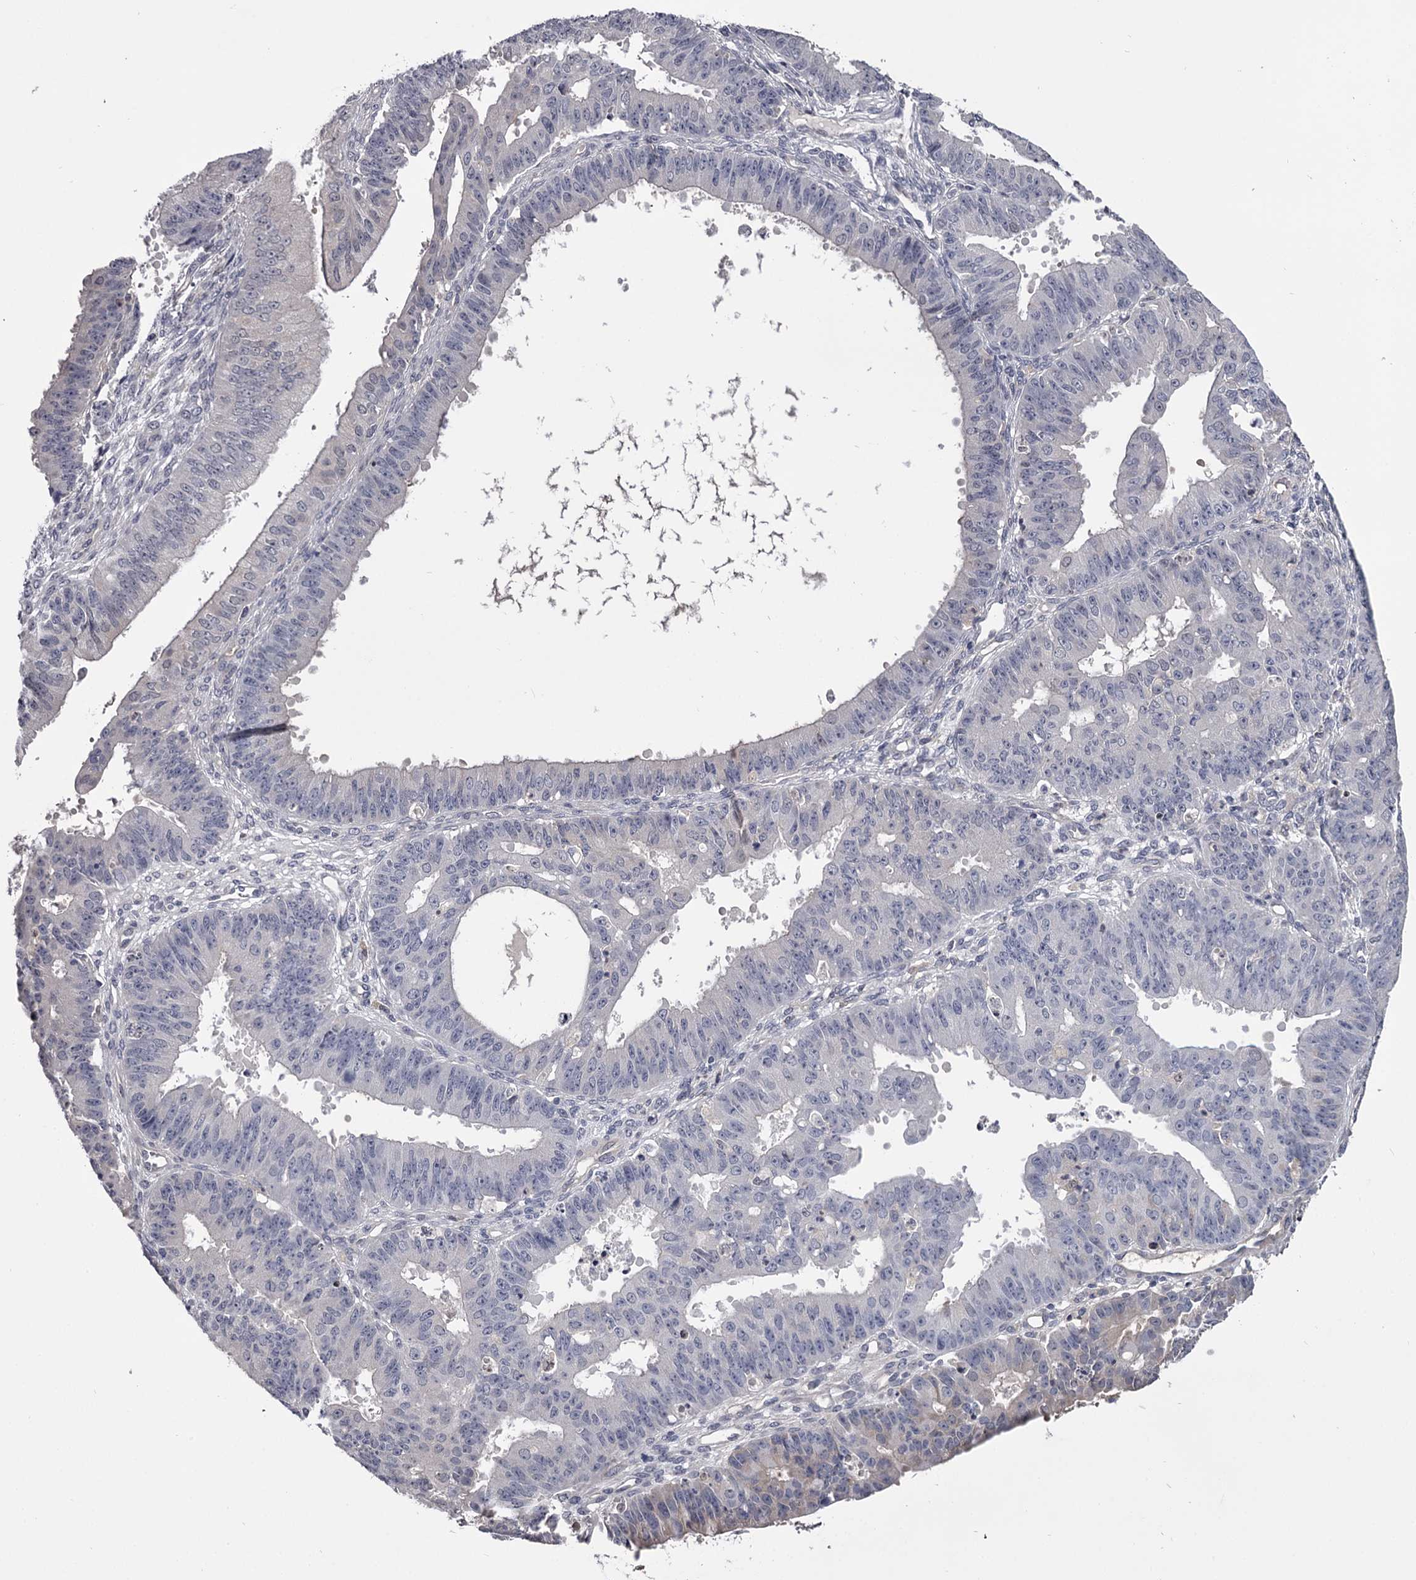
{"staining": {"intensity": "negative", "quantity": "none", "location": "none"}, "tissue": "ovarian cancer", "cell_type": "Tumor cells", "image_type": "cancer", "snomed": [{"axis": "morphology", "description": "Carcinoma, endometroid"}, {"axis": "topography", "description": "Appendix"}, {"axis": "topography", "description": "Ovary"}], "caption": "Immunohistochemical staining of human endometroid carcinoma (ovarian) shows no significant expression in tumor cells.", "gene": "GSTO1", "patient": {"sex": "female", "age": 42}}